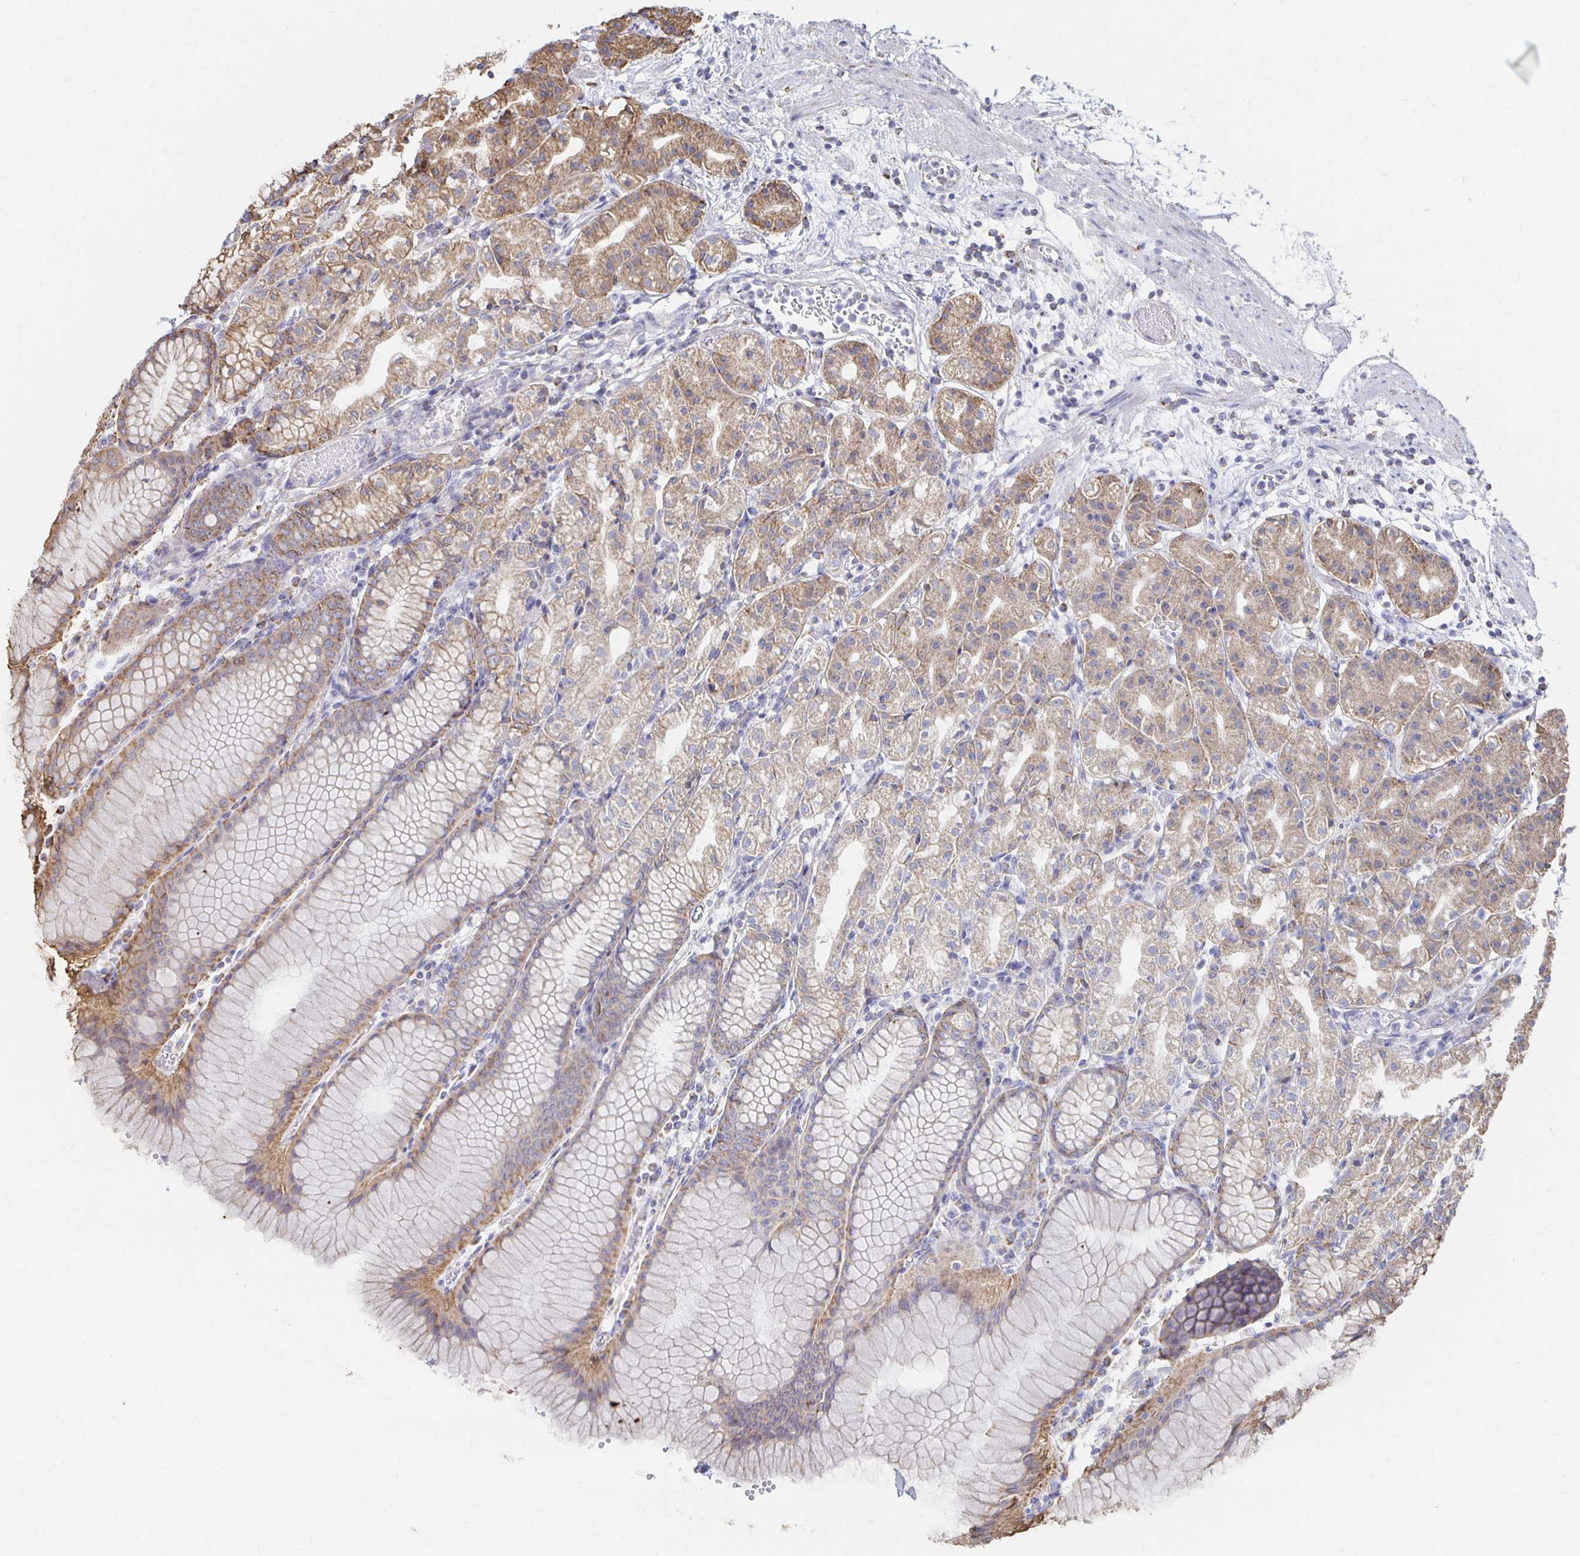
{"staining": {"intensity": "moderate", "quantity": "25%-75%", "location": "cytoplasmic/membranous"}, "tissue": "stomach", "cell_type": "Glandular cells", "image_type": "normal", "snomed": [{"axis": "morphology", "description": "Normal tissue, NOS"}, {"axis": "topography", "description": "Stomach"}], "caption": "Immunohistochemistry staining of benign stomach, which displays medium levels of moderate cytoplasmic/membranous expression in about 25%-75% of glandular cells indicating moderate cytoplasmic/membranous protein staining. The staining was performed using DAB (3,3'-diaminobenzidine) (brown) for protein detection and nuclei were counterstained in hematoxylin (blue).", "gene": "NKX2", "patient": {"sex": "female", "age": 57}}